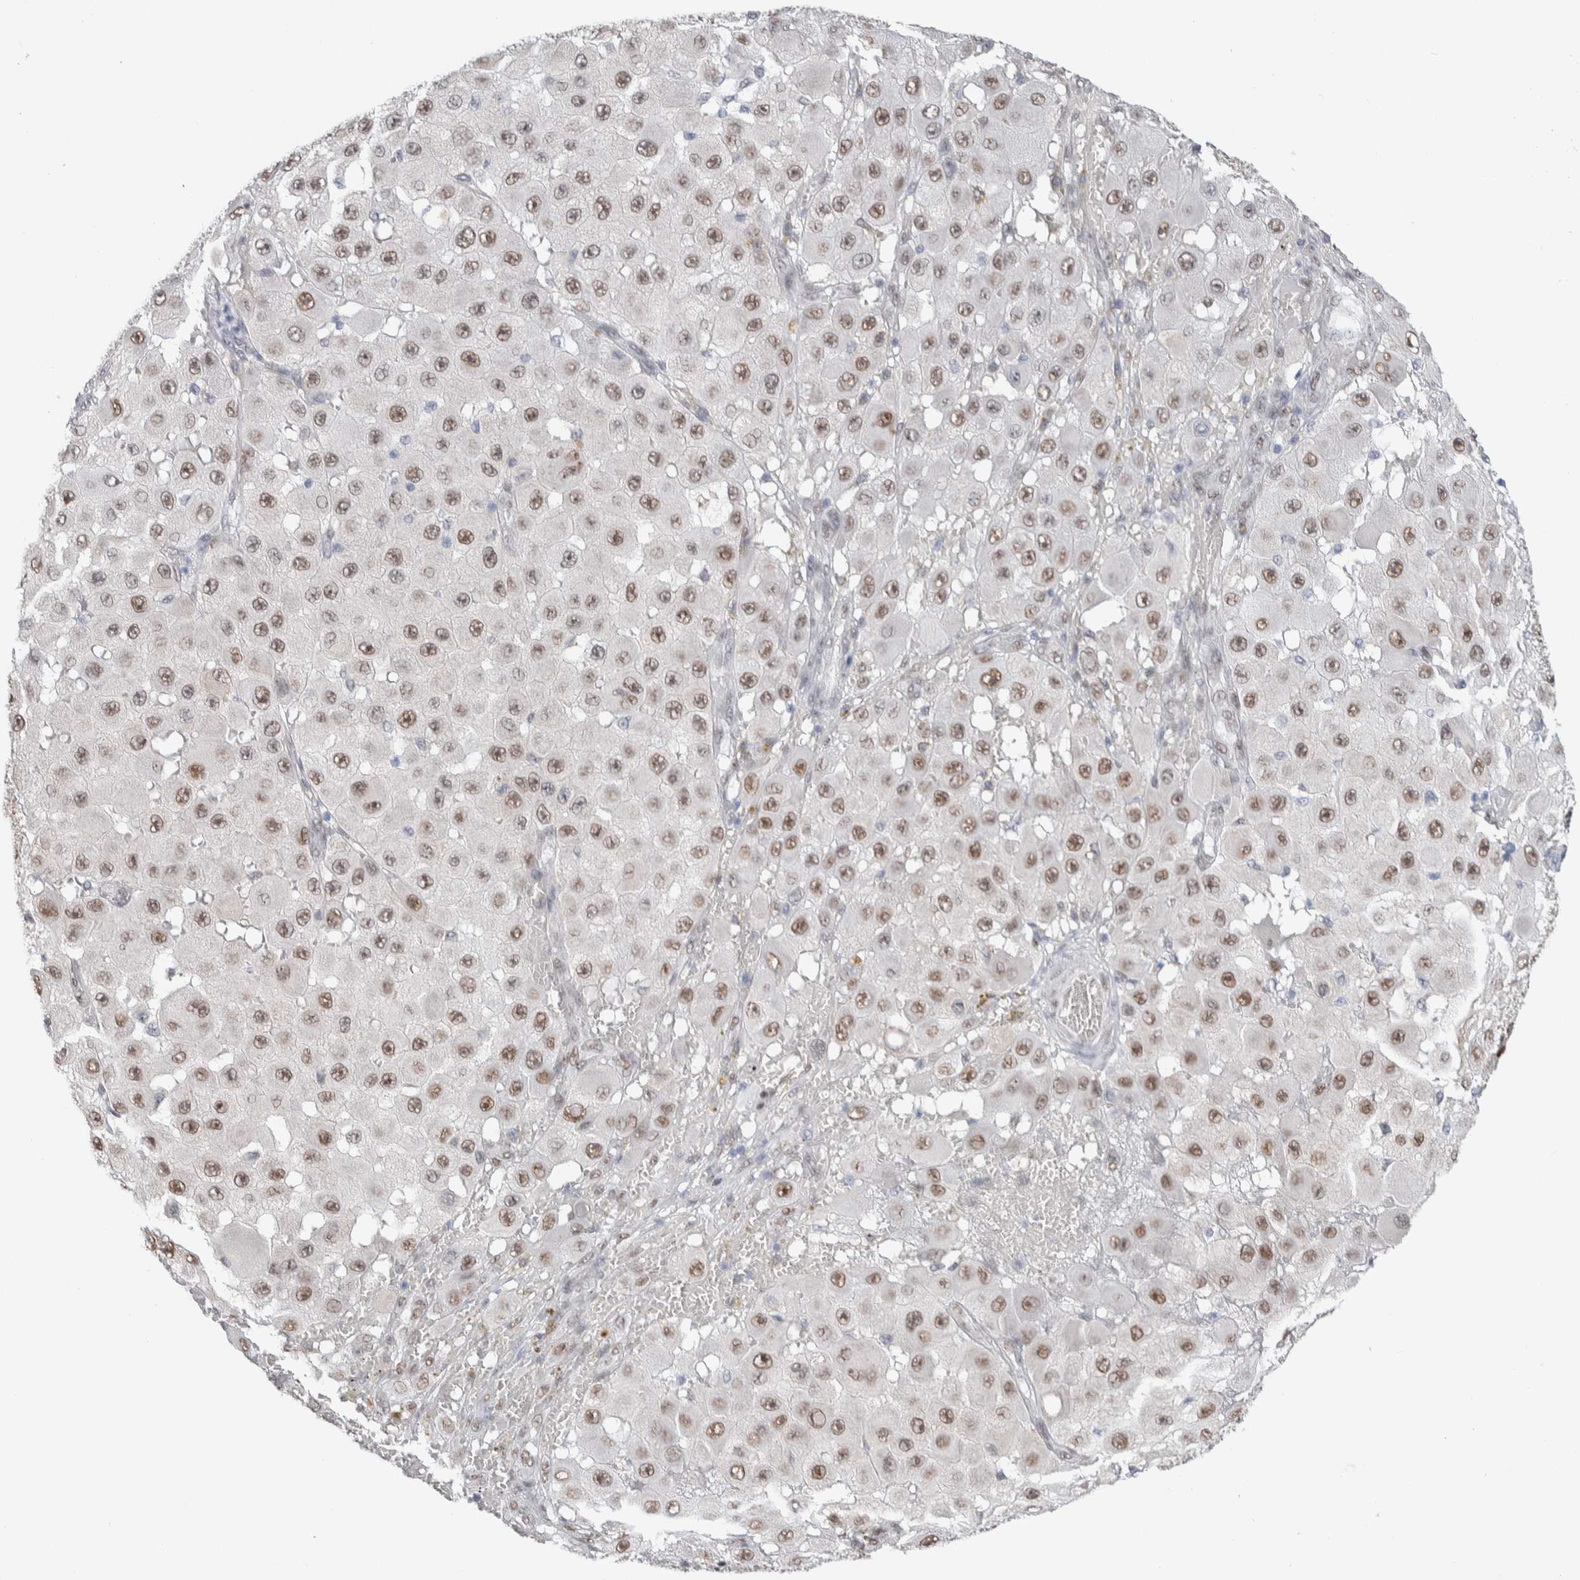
{"staining": {"intensity": "strong", "quantity": ">75%", "location": "nuclear"}, "tissue": "melanoma", "cell_type": "Tumor cells", "image_type": "cancer", "snomed": [{"axis": "morphology", "description": "Malignant melanoma, NOS"}, {"axis": "topography", "description": "Skin"}], "caption": "DAB immunohistochemical staining of human malignant melanoma demonstrates strong nuclear protein expression in approximately >75% of tumor cells.", "gene": "PRMT1", "patient": {"sex": "female", "age": 81}}